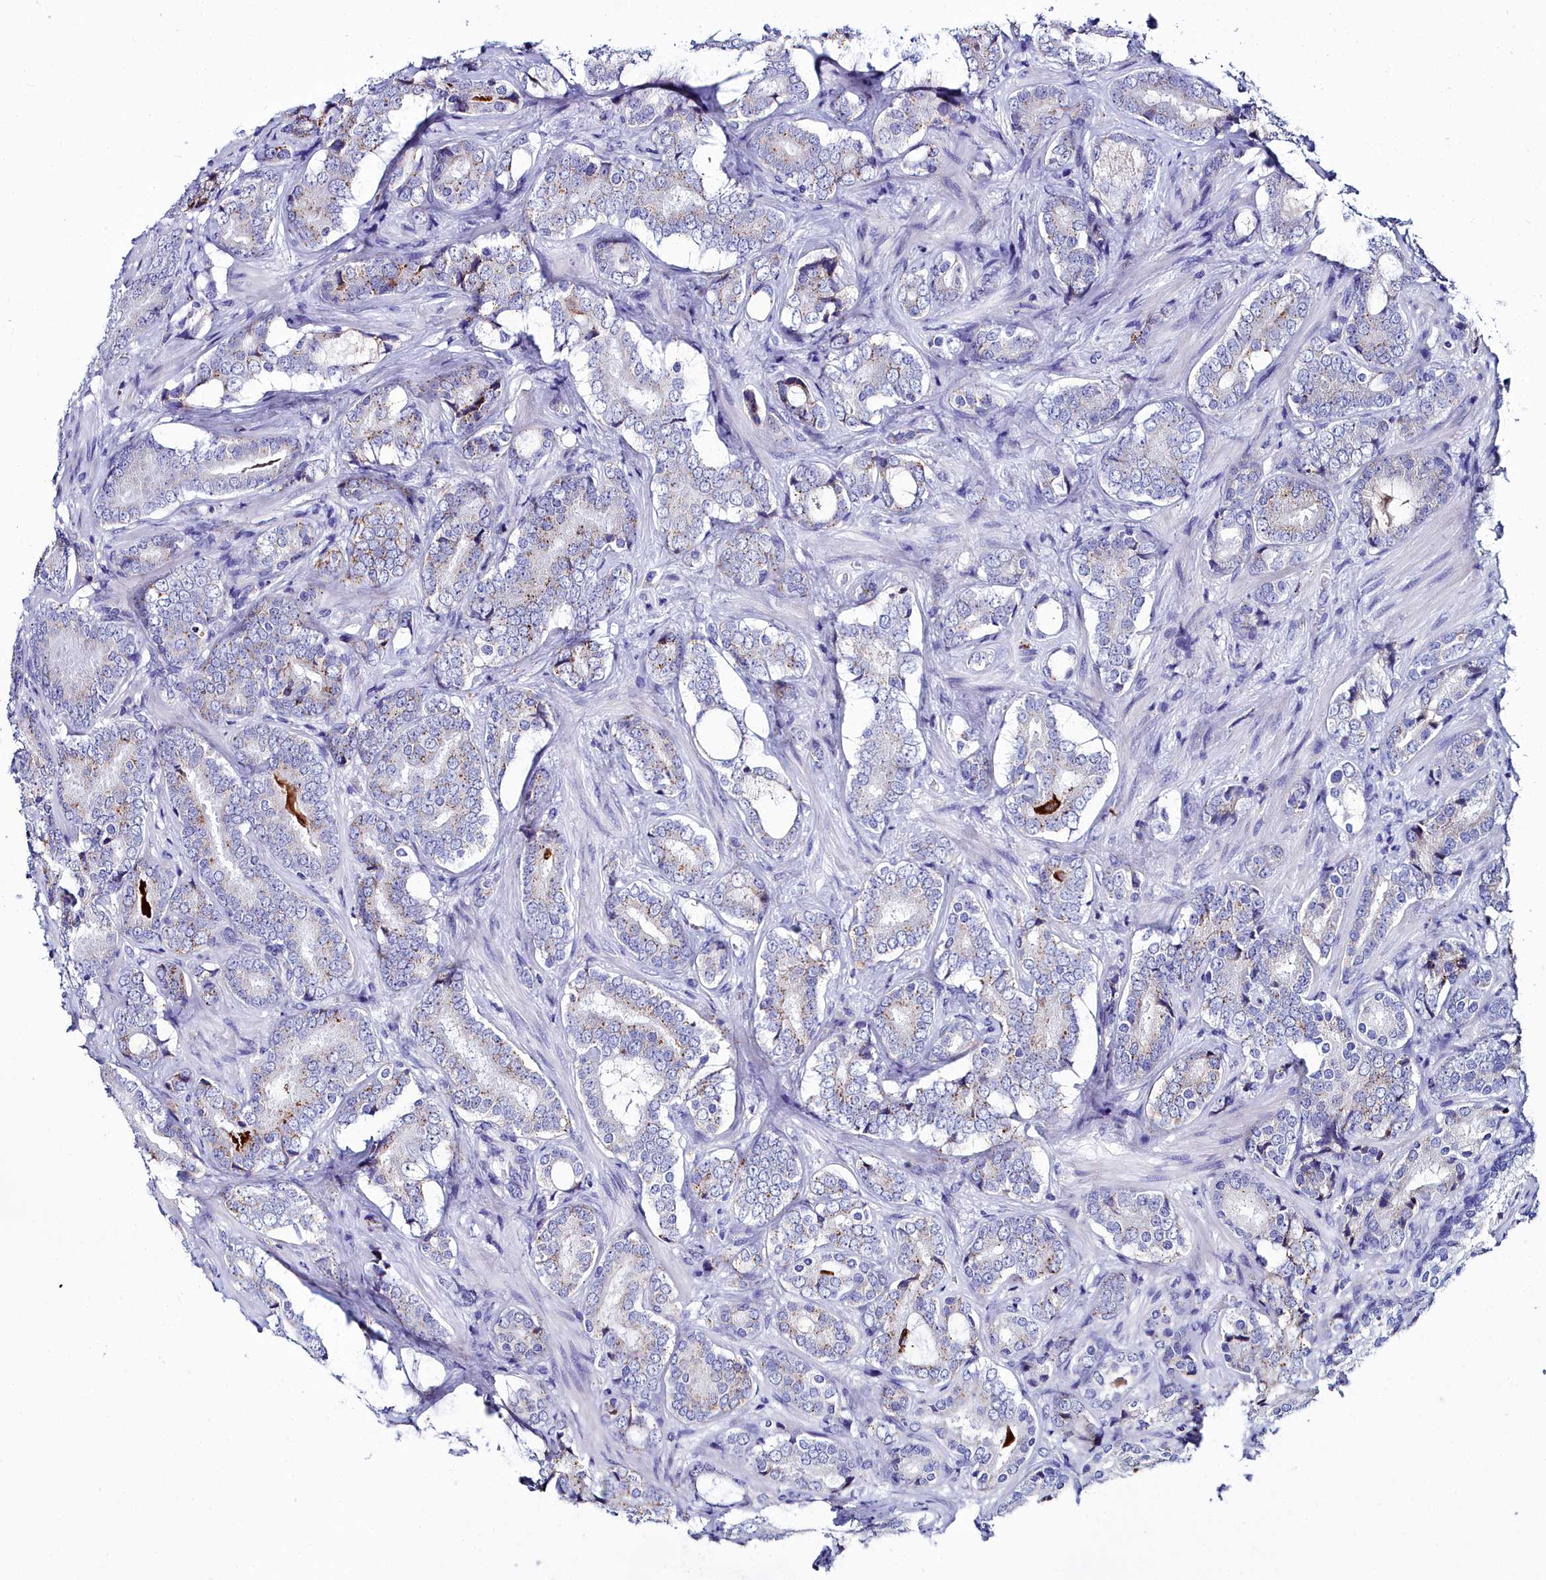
{"staining": {"intensity": "weak", "quantity": "<25%", "location": "cytoplasmic/membranous"}, "tissue": "prostate cancer", "cell_type": "Tumor cells", "image_type": "cancer", "snomed": [{"axis": "morphology", "description": "Adenocarcinoma, Low grade"}, {"axis": "topography", "description": "Prostate"}], "caption": "The micrograph shows no significant staining in tumor cells of adenocarcinoma (low-grade) (prostate).", "gene": "ELAPOR2", "patient": {"sex": "male", "age": 58}}